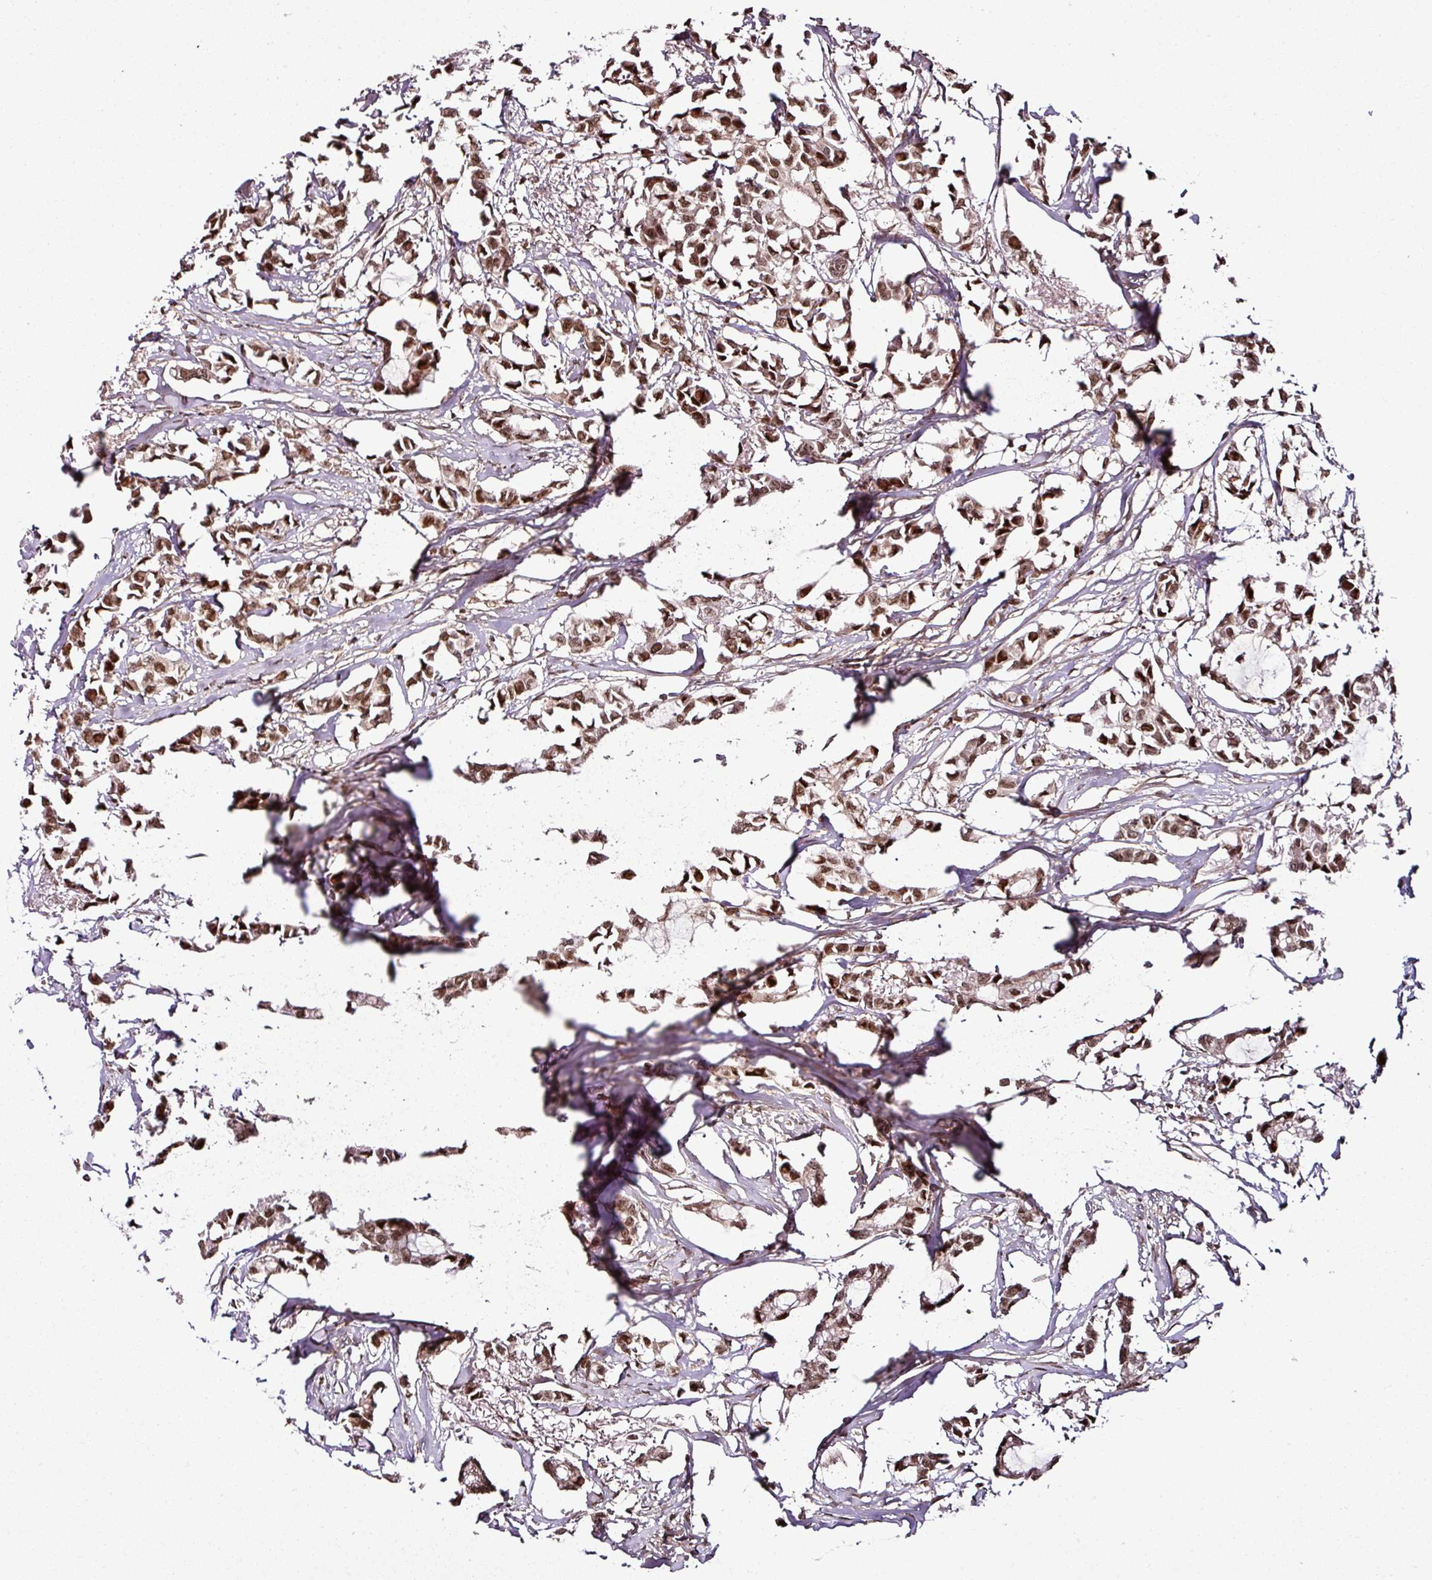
{"staining": {"intensity": "moderate", "quantity": ">75%", "location": "nuclear"}, "tissue": "breast cancer", "cell_type": "Tumor cells", "image_type": "cancer", "snomed": [{"axis": "morphology", "description": "Duct carcinoma"}, {"axis": "topography", "description": "Breast"}], "caption": "Immunohistochemical staining of breast cancer (invasive ductal carcinoma) exhibits moderate nuclear protein expression in about >75% of tumor cells.", "gene": "COPRS", "patient": {"sex": "female", "age": 73}}